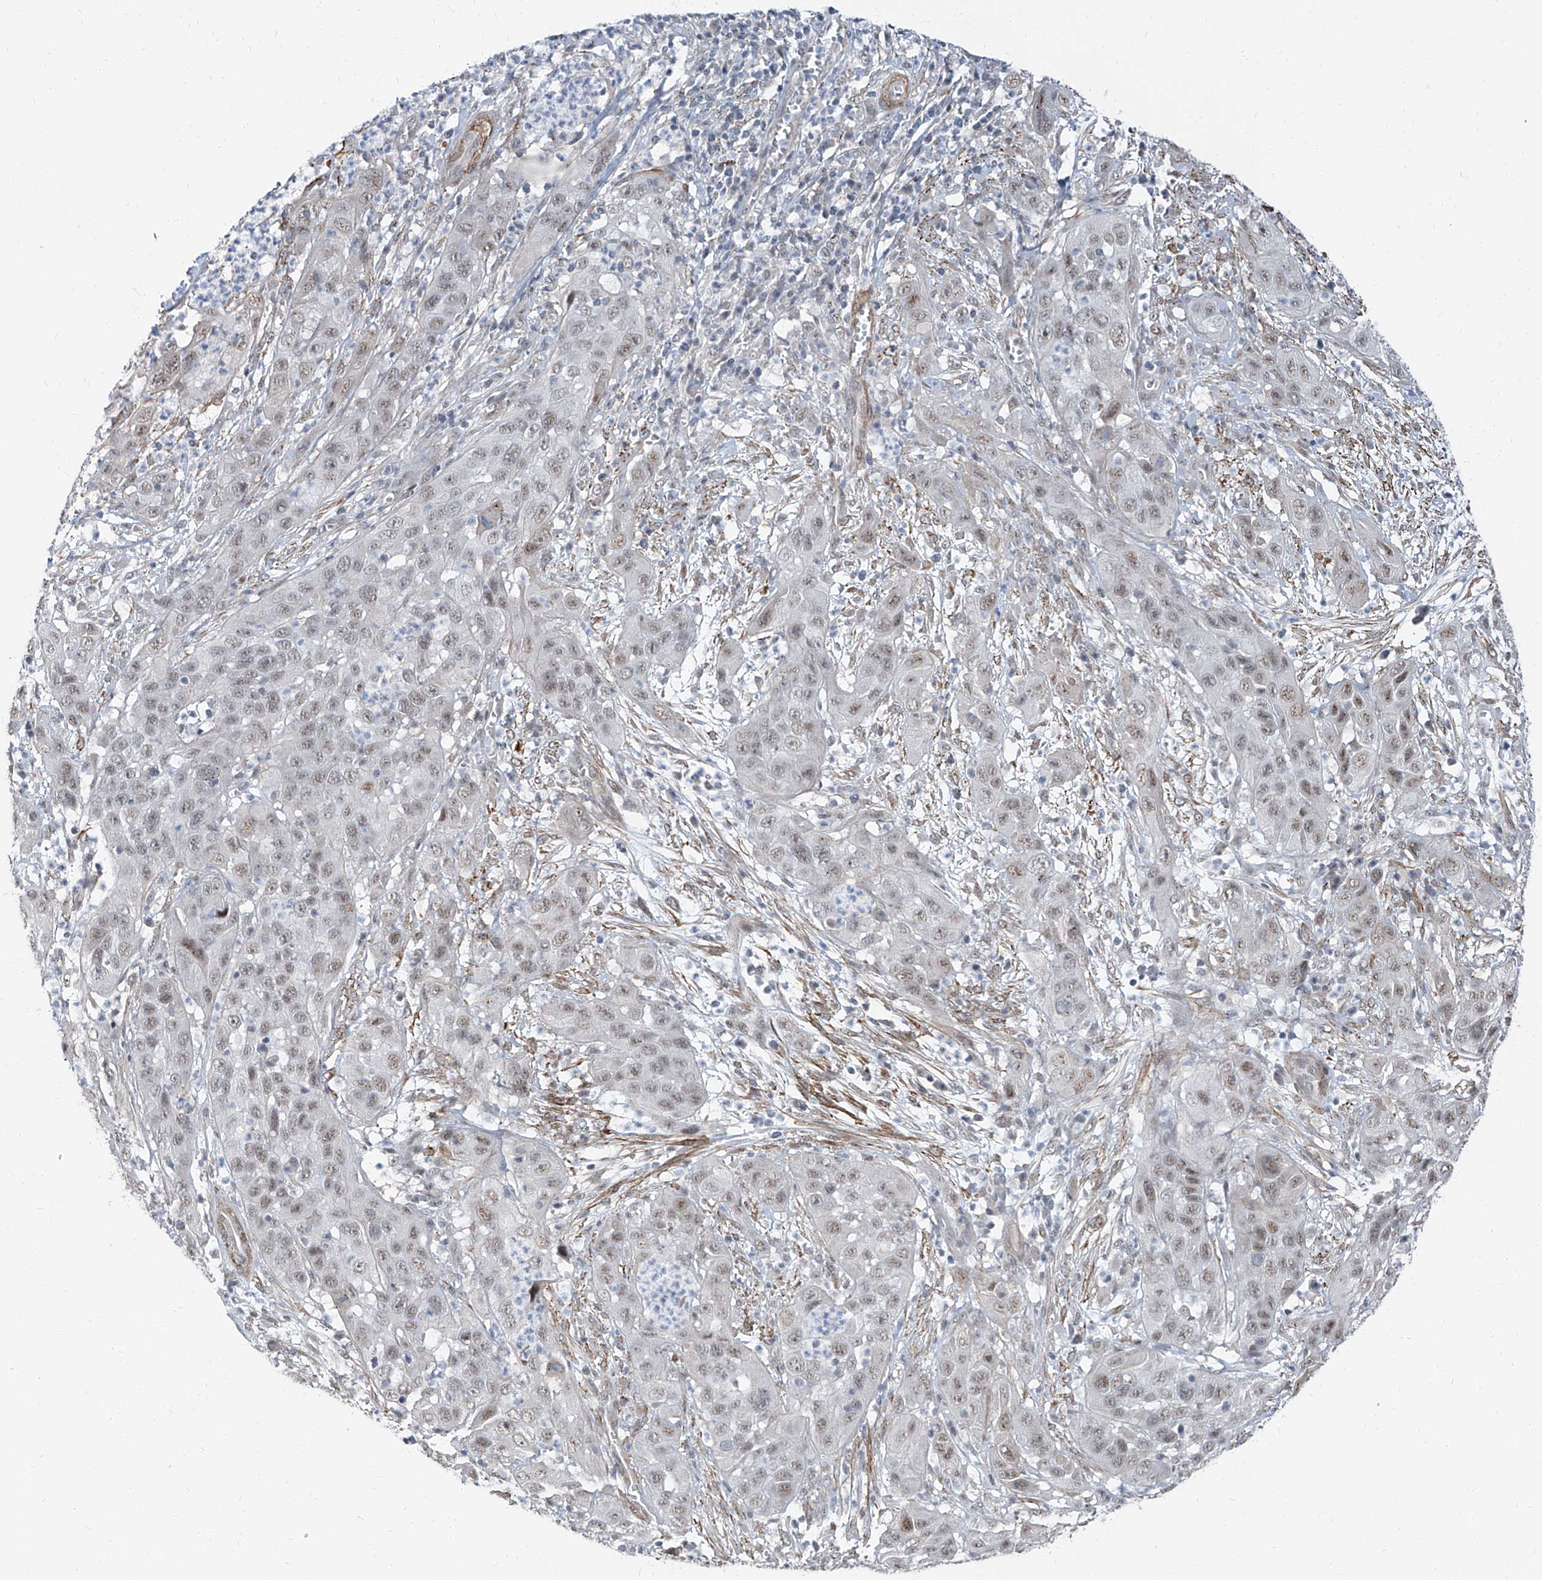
{"staining": {"intensity": "weak", "quantity": "25%-75%", "location": "nuclear"}, "tissue": "cervical cancer", "cell_type": "Tumor cells", "image_type": "cancer", "snomed": [{"axis": "morphology", "description": "Squamous cell carcinoma, NOS"}, {"axis": "topography", "description": "Cervix"}], "caption": "A brown stain shows weak nuclear positivity of a protein in human cervical squamous cell carcinoma tumor cells. (DAB = brown stain, brightfield microscopy at high magnification).", "gene": "TXLNB", "patient": {"sex": "female", "age": 32}}